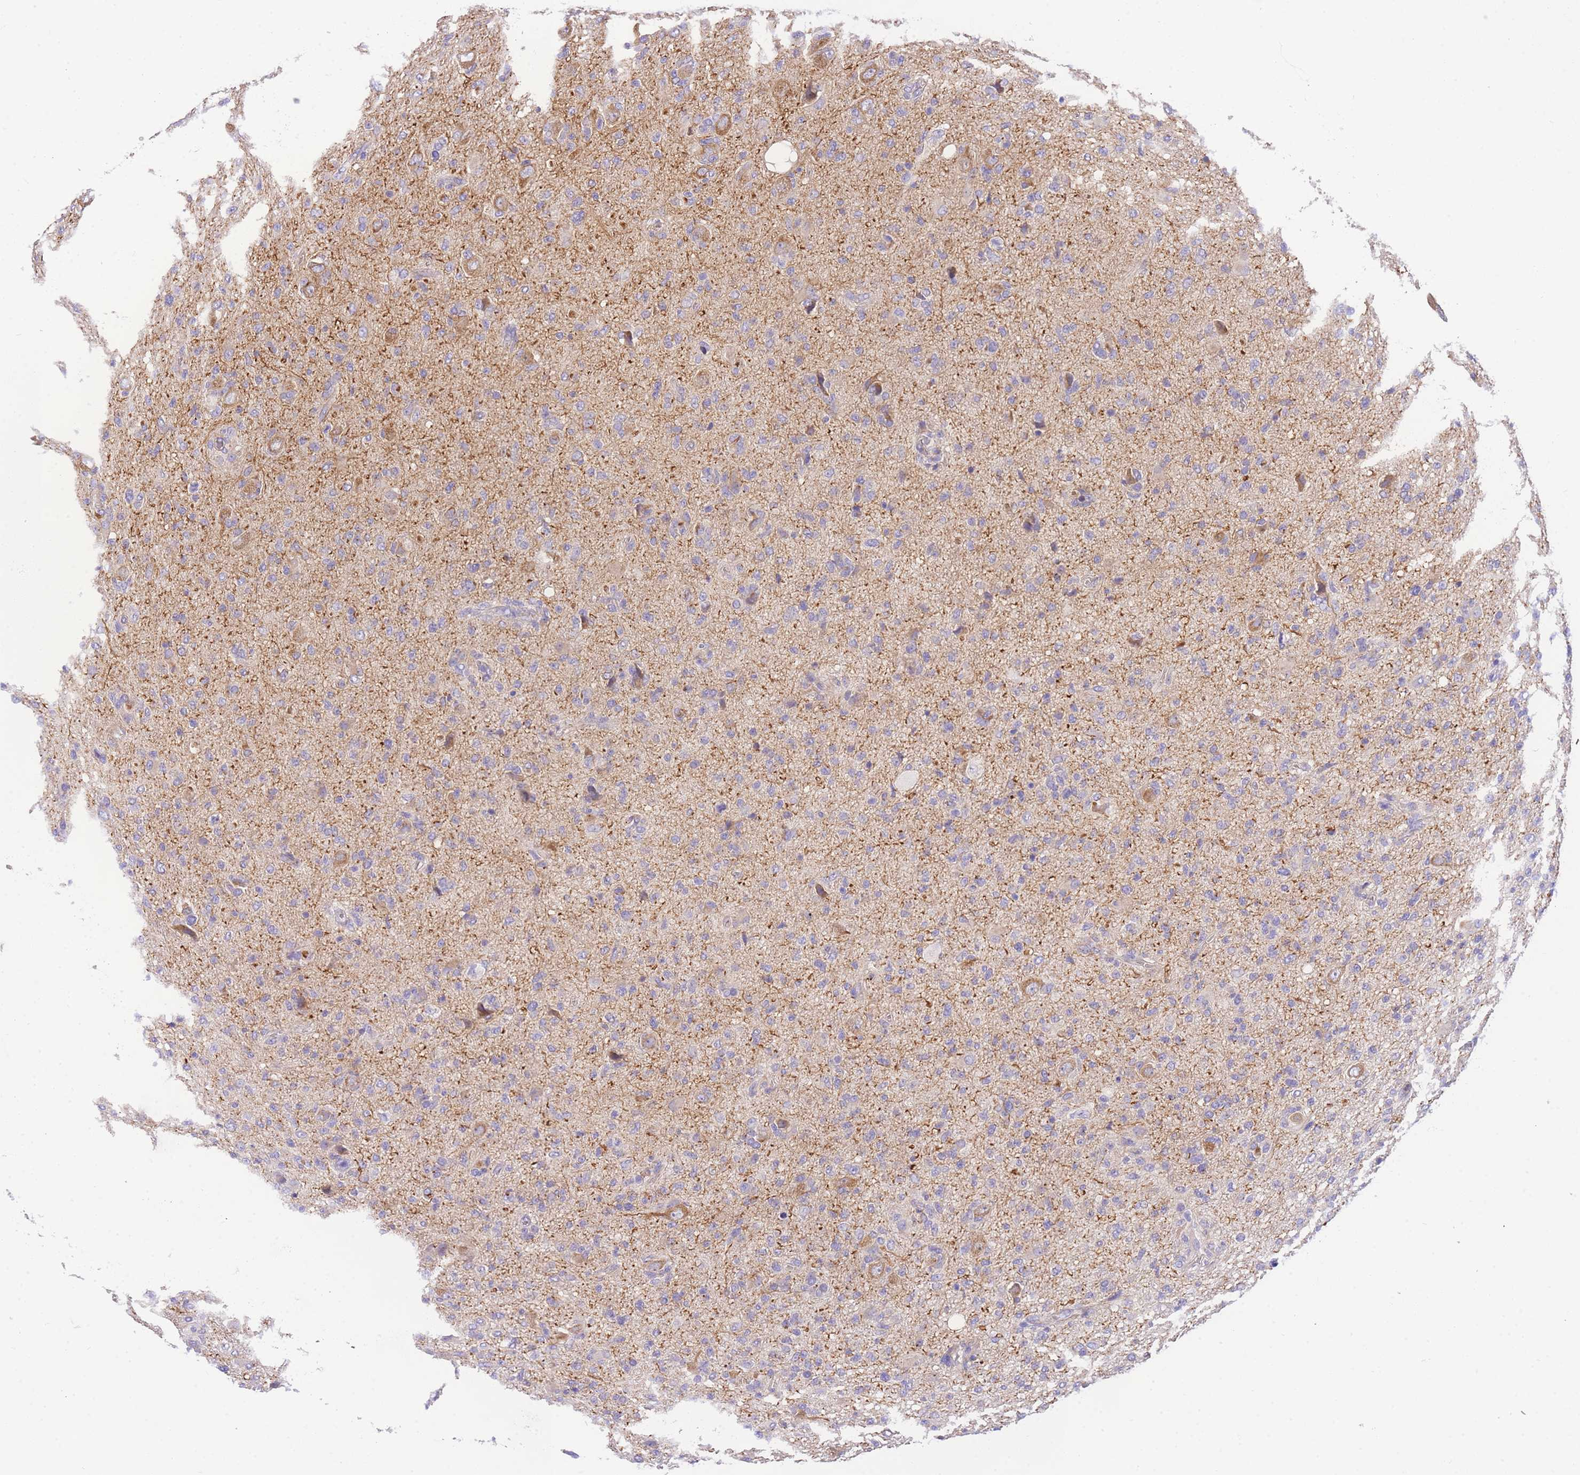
{"staining": {"intensity": "negative", "quantity": "none", "location": "none"}, "tissue": "glioma", "cell_type": "Tumor cells", "image_type": "cancer", "snomed": [{"axis": "morphology", "description": "Glioma, malignant, High grade"}, {"axis": "topography", "description": "Brain"}], "caption": "The image shows no significant staining in tumor cells of high-grade glioma (malignant). (DAB (3,3'-diaminobenzidine) immunohistochemistry (IHC) visualized using brightfield microscopy, high magnification).", "gene": "EPN2", "patient": {"sex": "female", "age": 57}}